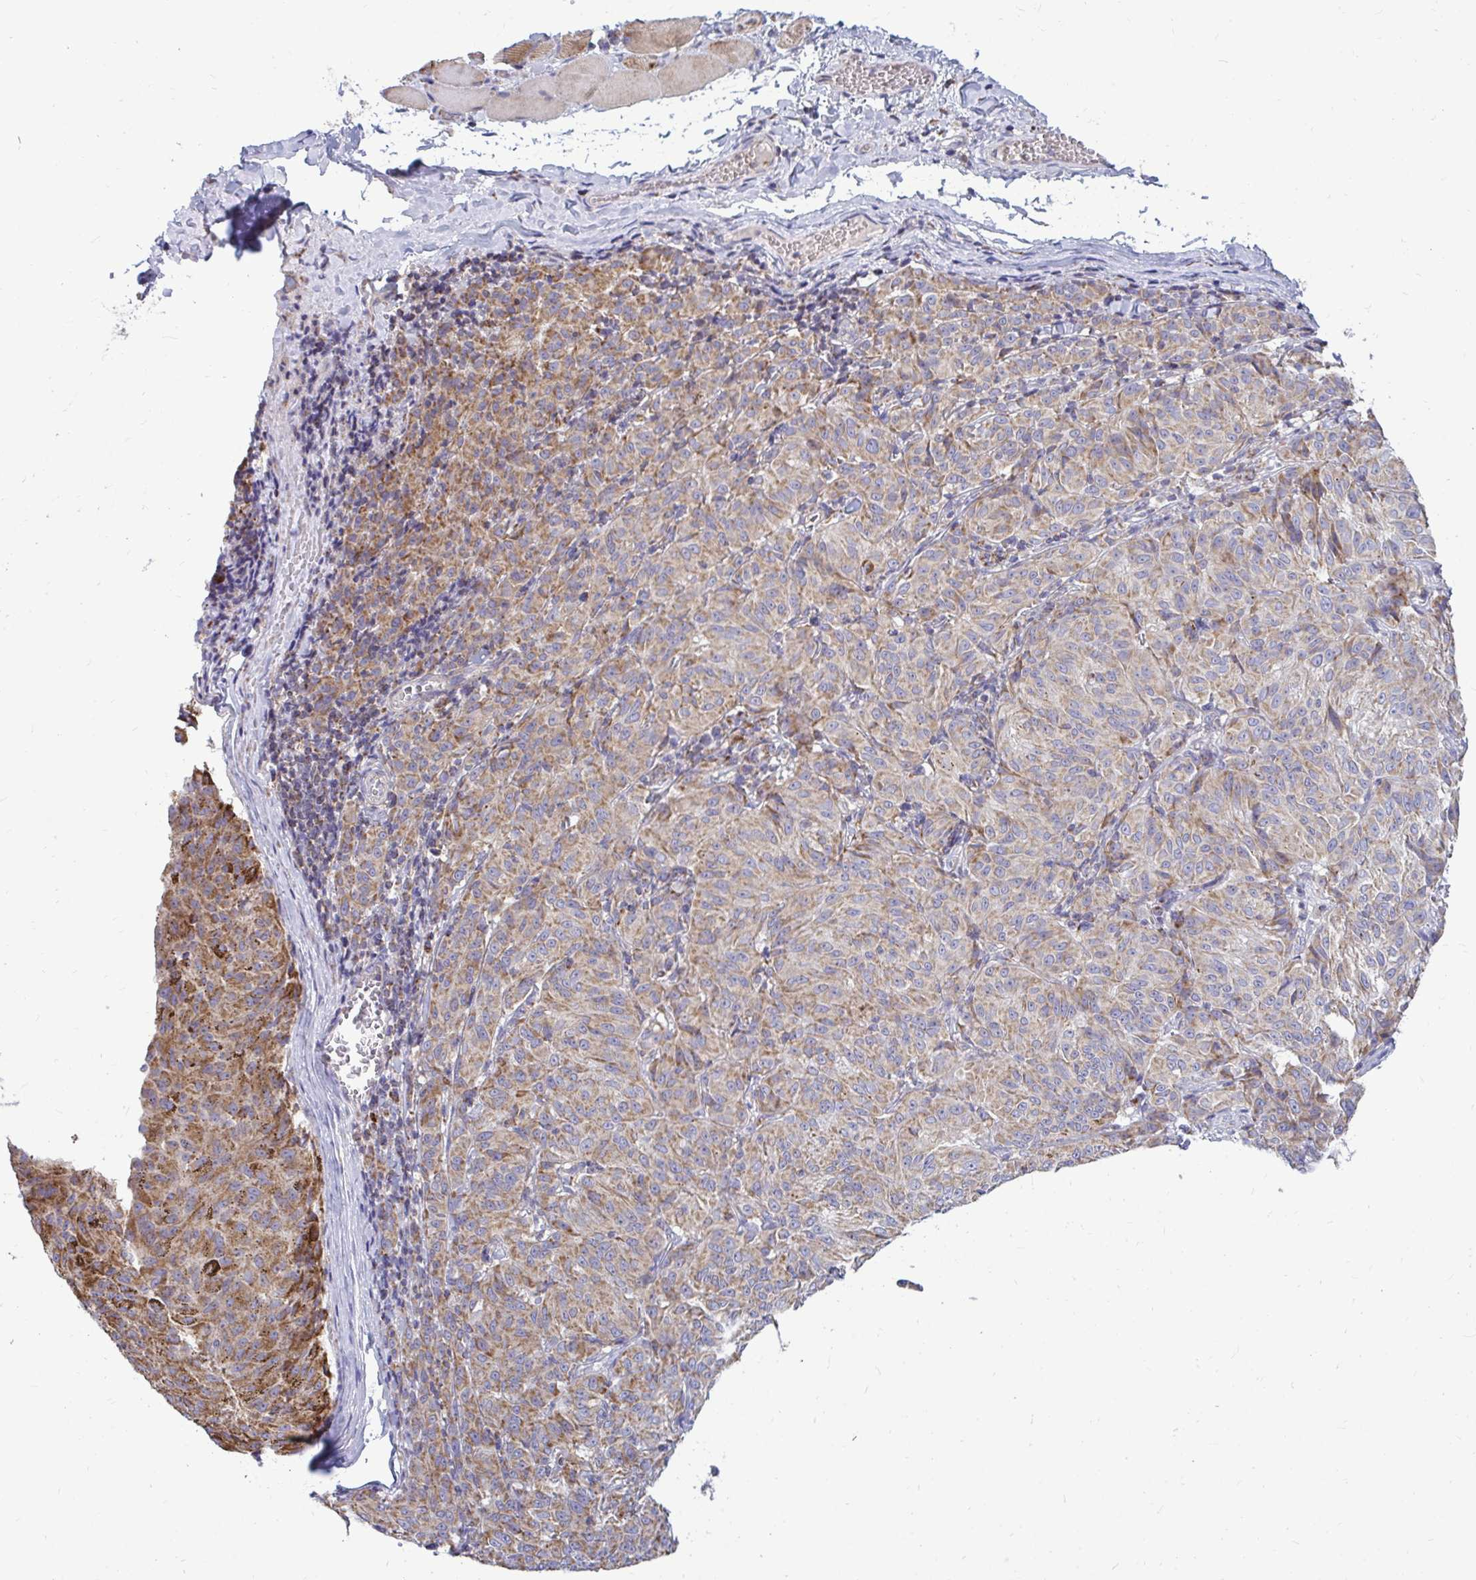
{"staining": {"intensity": "weak", "quantity": ">75%", "location": "cytoplasmic/membranous"}, "tissue": "melanoma", "cell_type": "Tumor cells", "image_type": "cancer", "snomed": [{"axis": "morphology", "description": "Malignant melanoma, NOS"}, {"axis": "topography", "description": "Skin"}], "caption": "Melanoma stained with a brown dye displays weak cytoplasmic/membranous positive positivity in approximately >75% of tumor cells.", "gene": "OR10R2", "patient": {"sex": "female", "age": 72}}